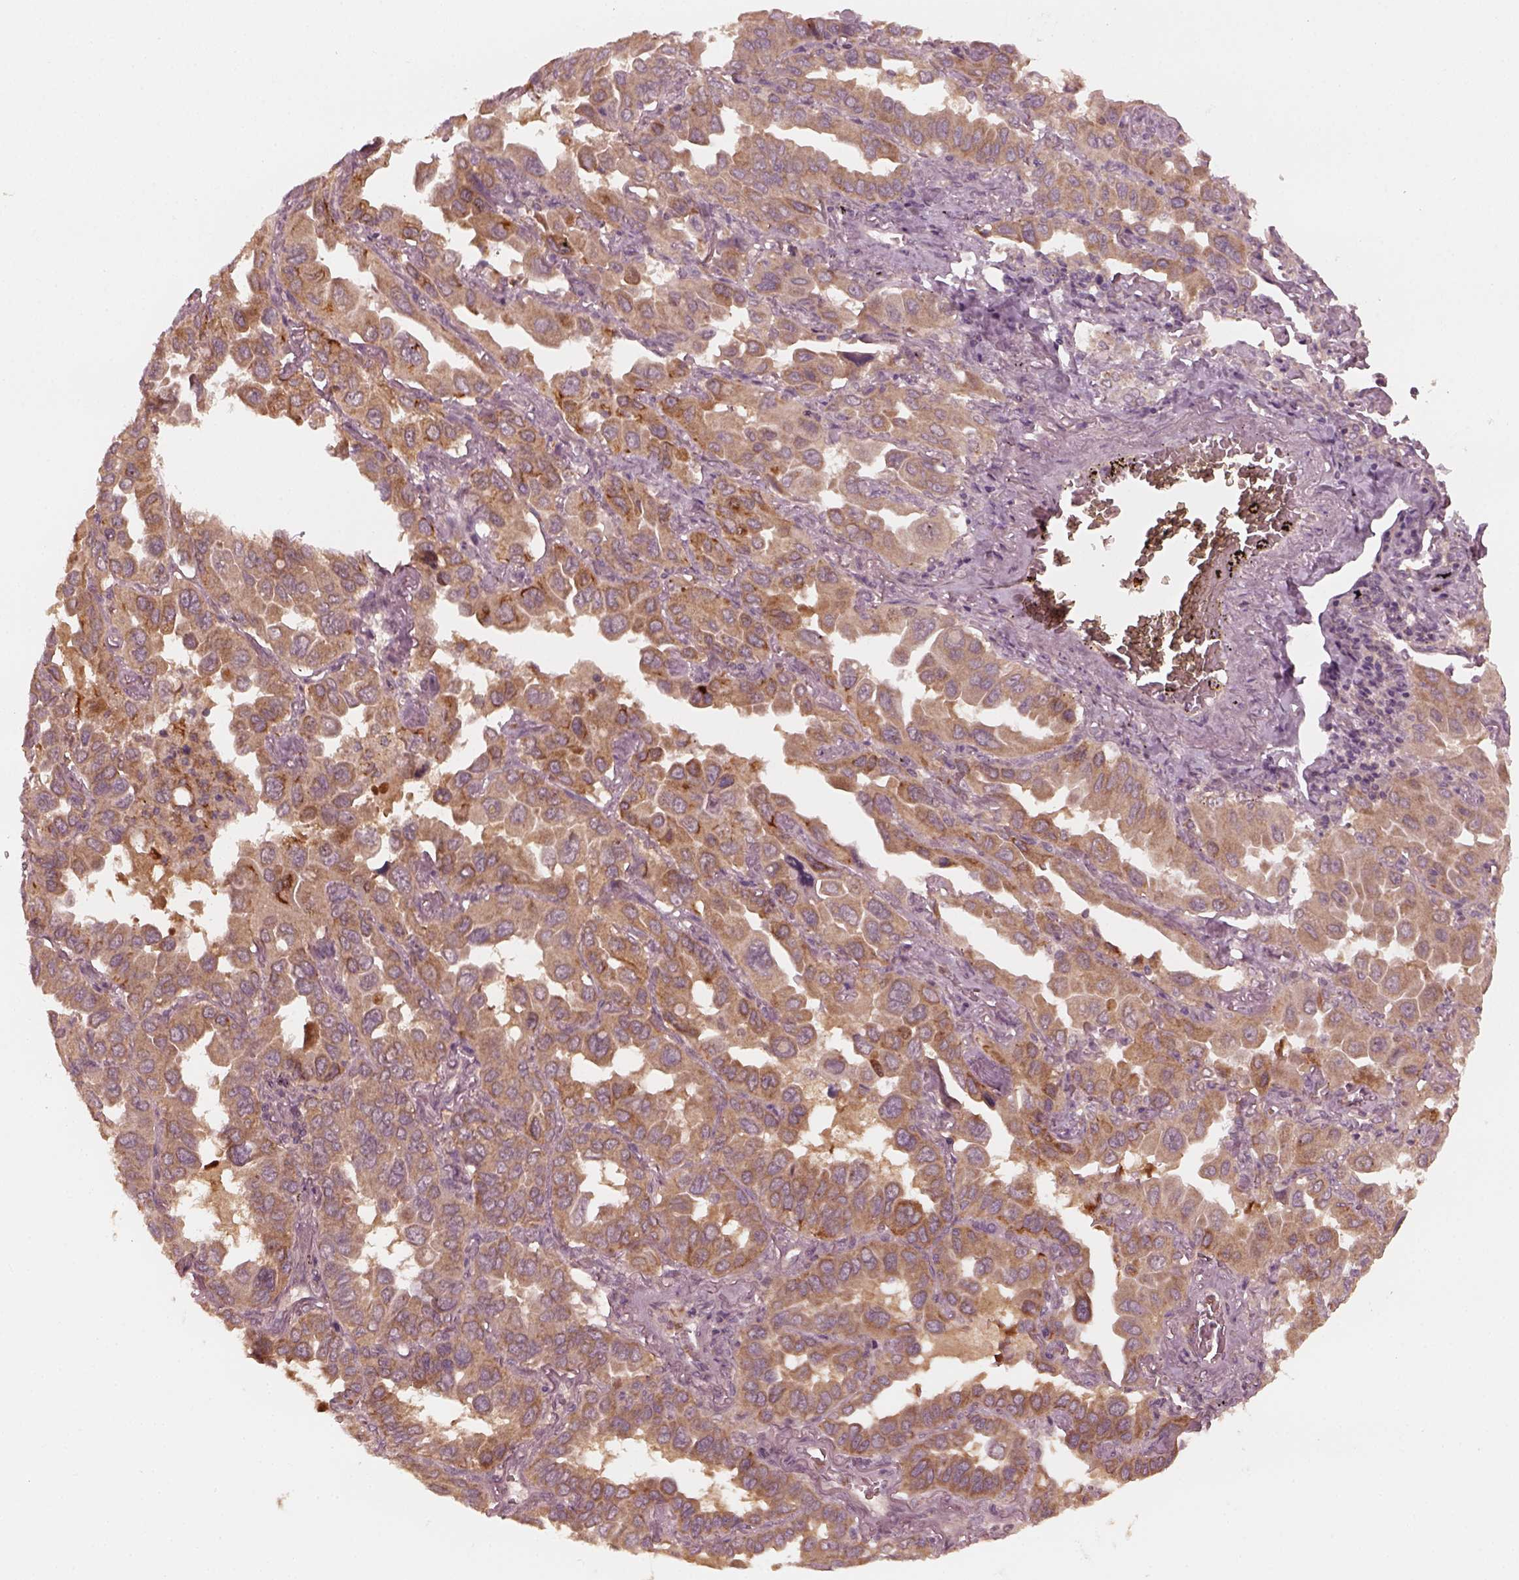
{"staining": {"intensity": "moderate", "quantity": "25%-75%", "location": "cytoplasmic/membranous"}, "tissue": "lung cancer", "cell_type": "Tumor cells", "image_type": "cancer", "snomed": [{"axis": "morphology", "description": "Adenocarcinoma, NOS"}, {"axis": "topography", "description": "Lung"}], "caption": "Moderate cytoplasmic/membranous positivity is appreciated in about 25%-75% of tumor cells in lung adenocarcinoma.", "gene": "FAF2", "patient": {"sex": "male", "age": 64}}